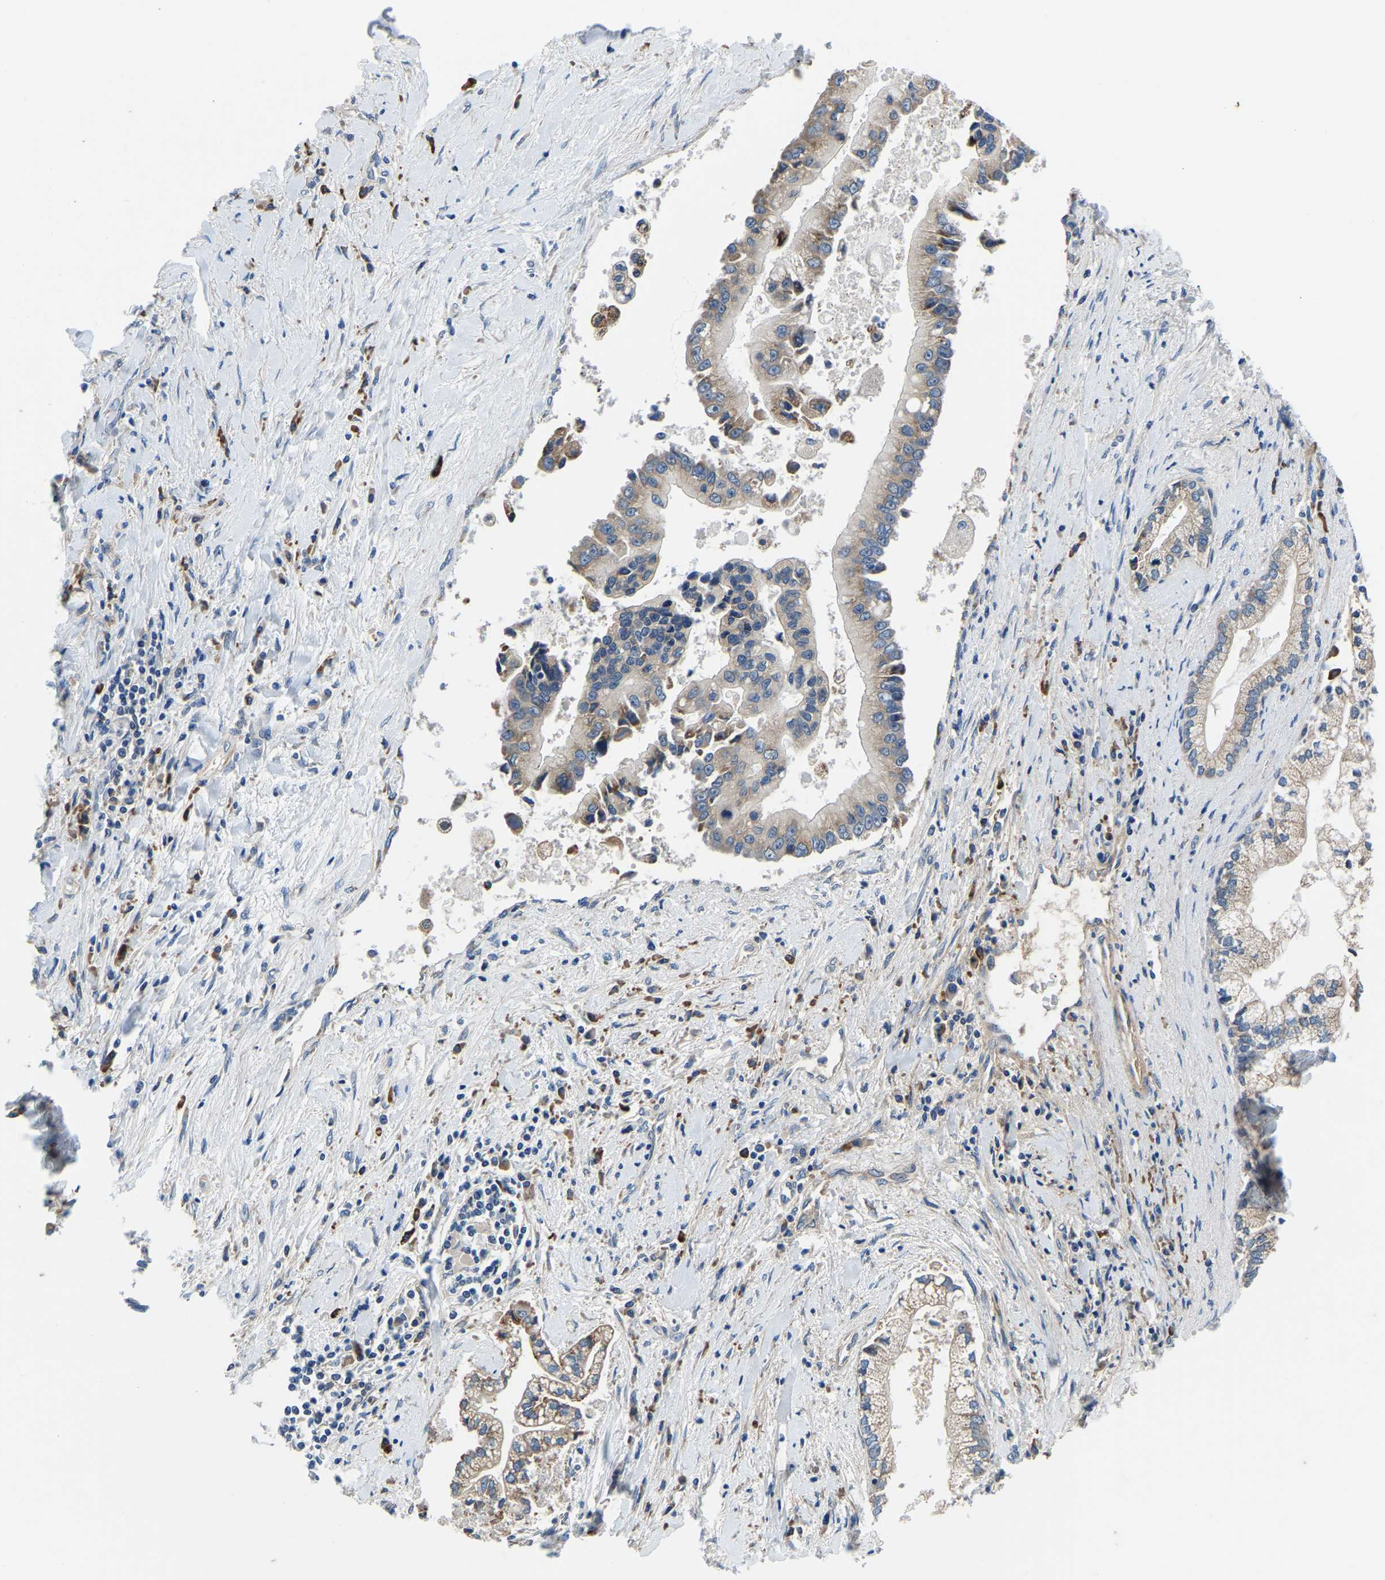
{"staining": {"intensity": "weak", "quantity": ">75%", "location": "cytoplasmic/membranous"}, "tissue": "liver cancer", "cell_type": "Tumor cells", "image_type": "cancer", "snomed": [{"axis": "morphology", "description": "Cholangiocarcinoma"}, {"axis": "topography", "description": "Liver"}], "caption": "Protein analysis of liver cancer tissue exhibits weak cytoplasmic/membranous positivity in approximately >75% of tumor cells. The staining was performed using DAB to visualize the protein expression in brown, while the nuclei were stained in blue with hematoxylin (Magnification: 20x).", "gene": "LIAS", "patient": {"sex": "male", "age": 50}}